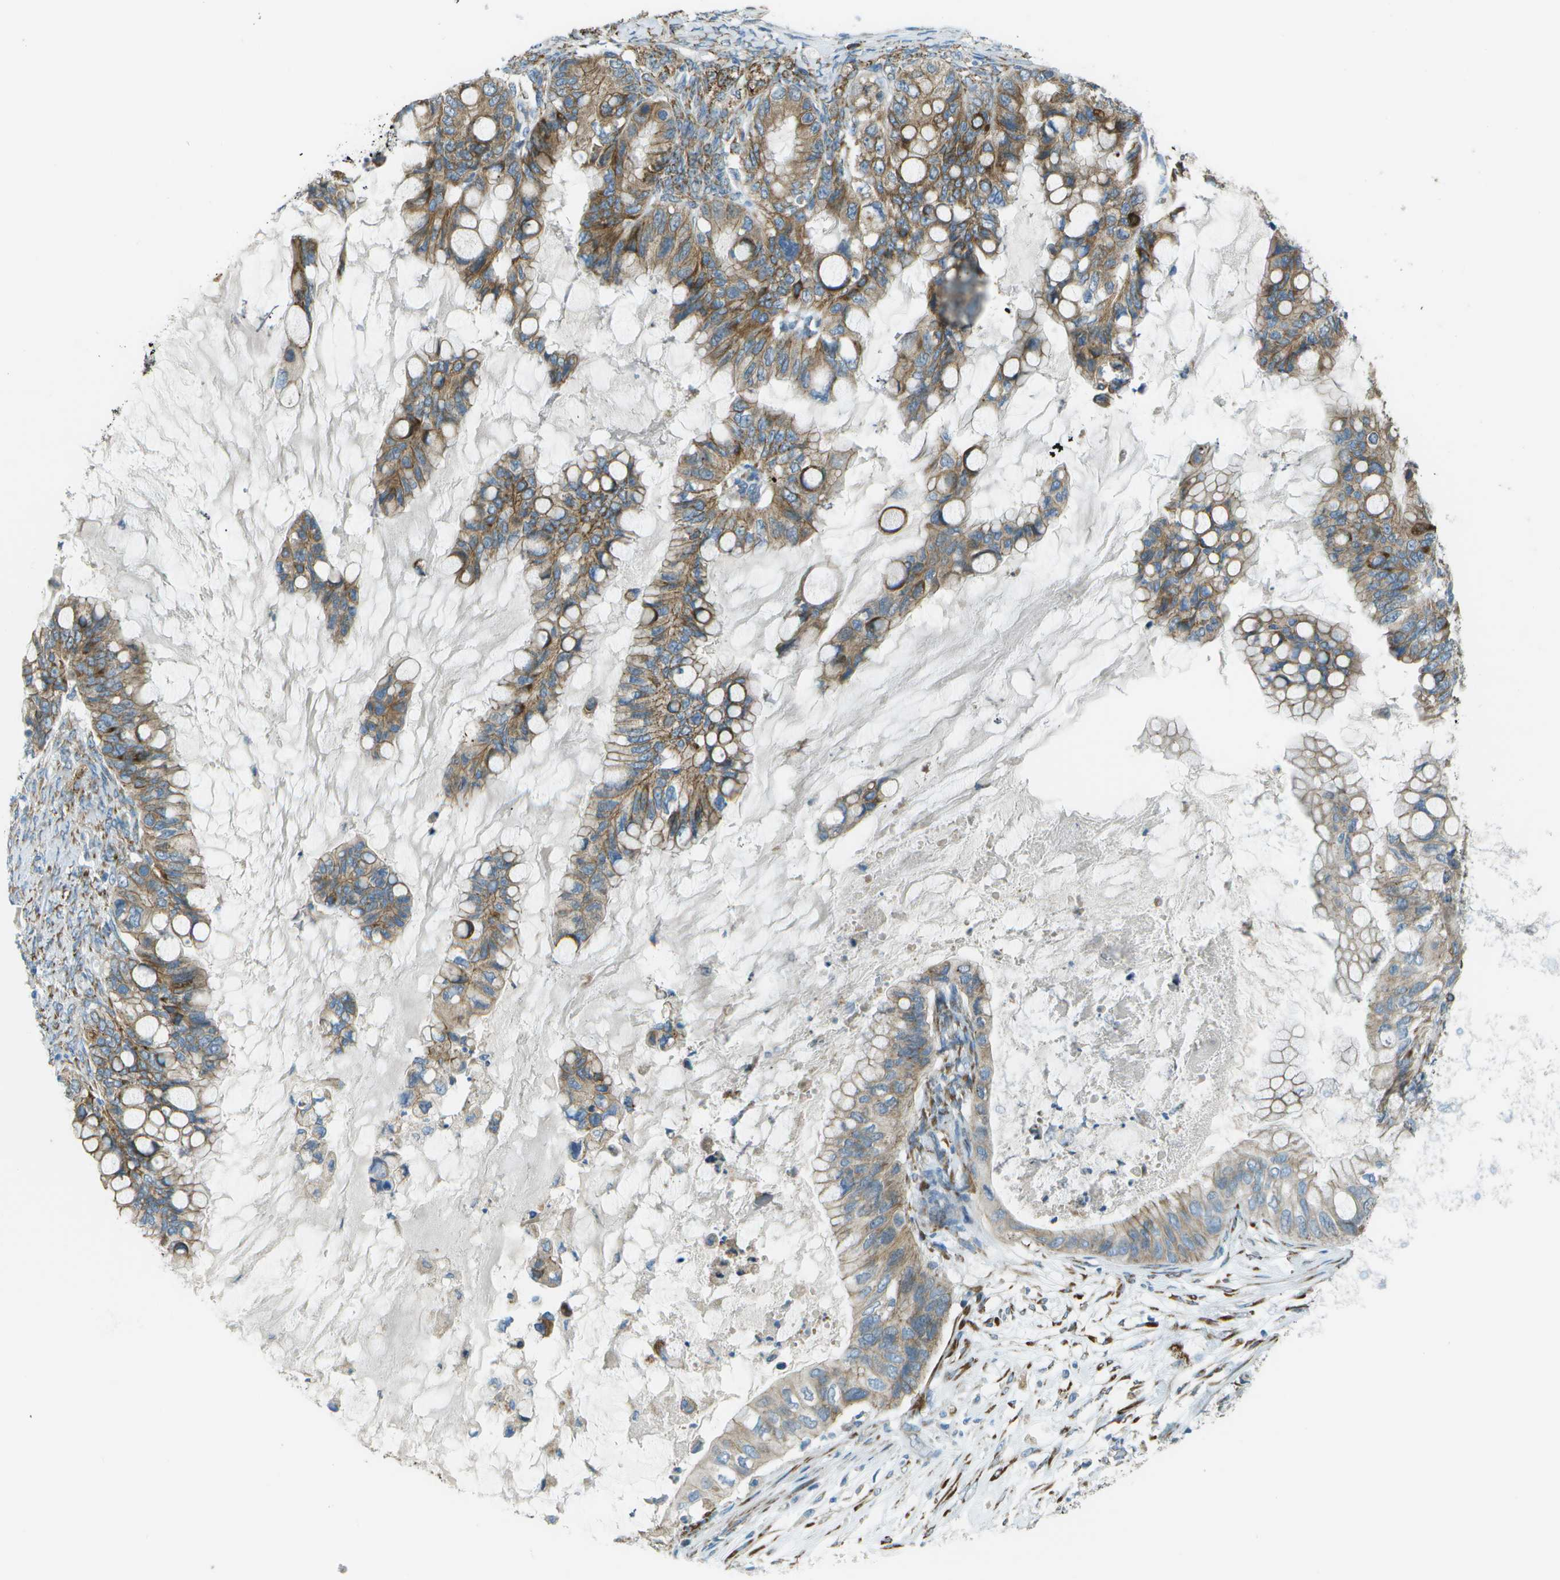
{"staining": {"intensity": "moderate", "quantity": ">75%", "location": "cytoplasmic/membranous"}, "tissue": "ovarian cancer", "cell_type": "Tumor cells", "image_type": "cancer", "snomed": [{"axis": "morphology", "description": "Cystadenocarcinoma, mucinous, NOS"}, {"axis": "topography", "description": "Ovary"}], "caption": "Protein staining shows moderate cytoplasmic/membranous positivity in about >75% of tumor cells in ovarian mucinous cystadenocarcinoma.", "gene": "KCTD3", "patient": {"sex": "female", "age": 80}}